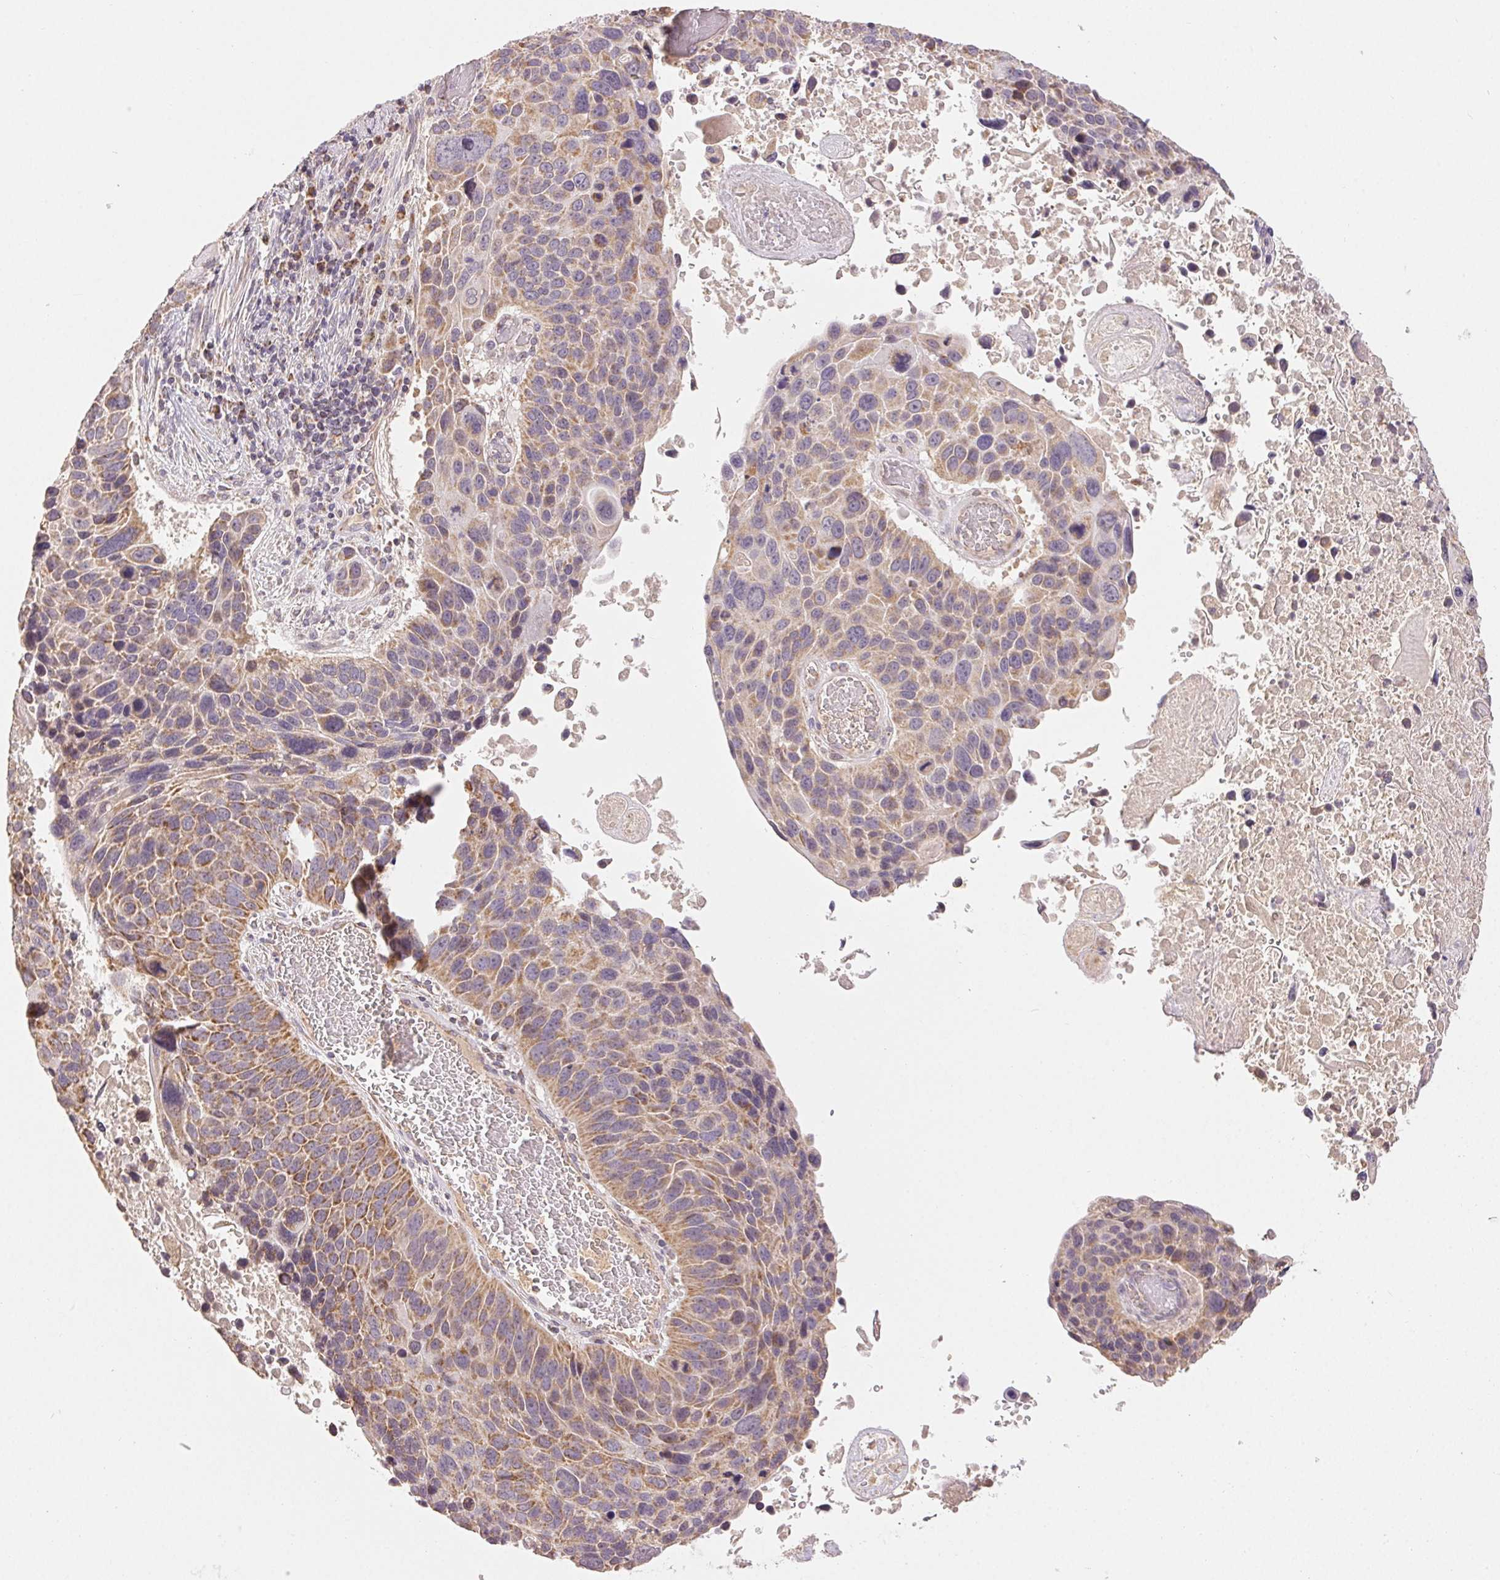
{"staining": {"intensity": "moderate", "quantity": "25%-75%", "location": "cytoplasmic/membranous"}, "tissue": "lung cancer", "cell_type": "Tumor cells", "image_type": "cancer", "snomed": [{"axis": "morphology", "description": "Squamous cell carcinoma, NOS"}, {"axis": "topography", "description": "Lung"}], "caption": "Protein expression analysis of human lung cancer reveals moderate cytoplasmic/membranous positivity in about 25%-75% of tumor cells. The protein of interest is stained brown, and the nuclei are stained in blue (DAB (3,3'-diaminobenzidine) IHC with brightfield microscopy, high magnification).", "gene": "CLASP1", "patient": {"sex": "male", "age": 68}}